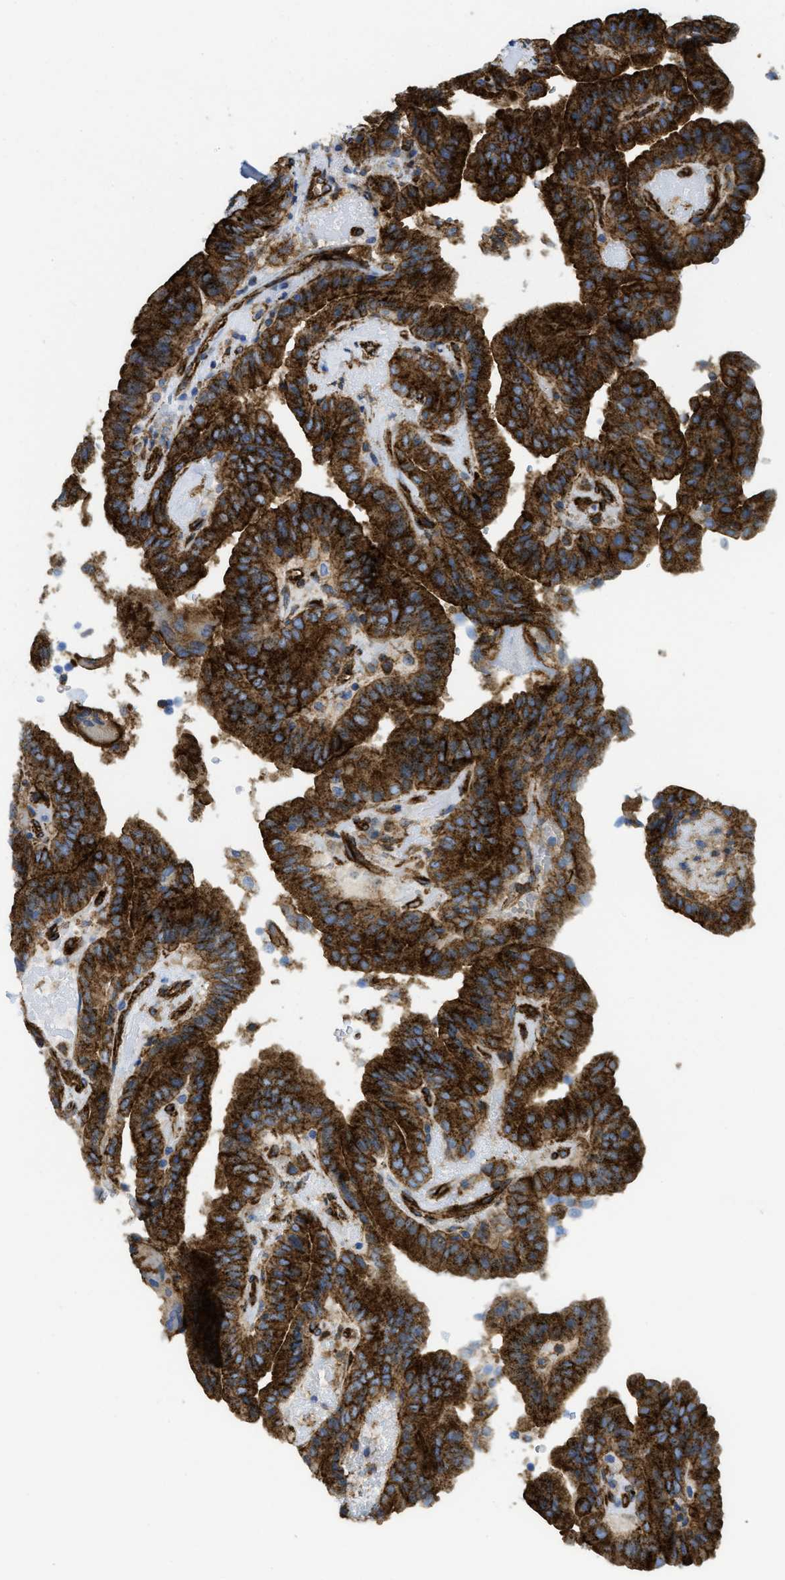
{"staining": {"intensity": "strong", "quantity": ">75%", "location": "cytoplasmic/membranous"}, "tissue": "thyroid cancer", "cell_type": "Tumor cells", "image_type": "cancer", "snomed": [{"axis": "morphology", "description": "Papillary adenocarcinoma, NOS"}, {"axis": "topography", "description": "Thyroid gland"}], "caption": "Human papillary adenocarcinoma (thyroid) stained for a protein (brown) reveals strong cytoplasmic/membranous positive expression in about >75% of tumor cells.", "gene": "HIP1", "patient": {"sex": "male", "age": 33}}